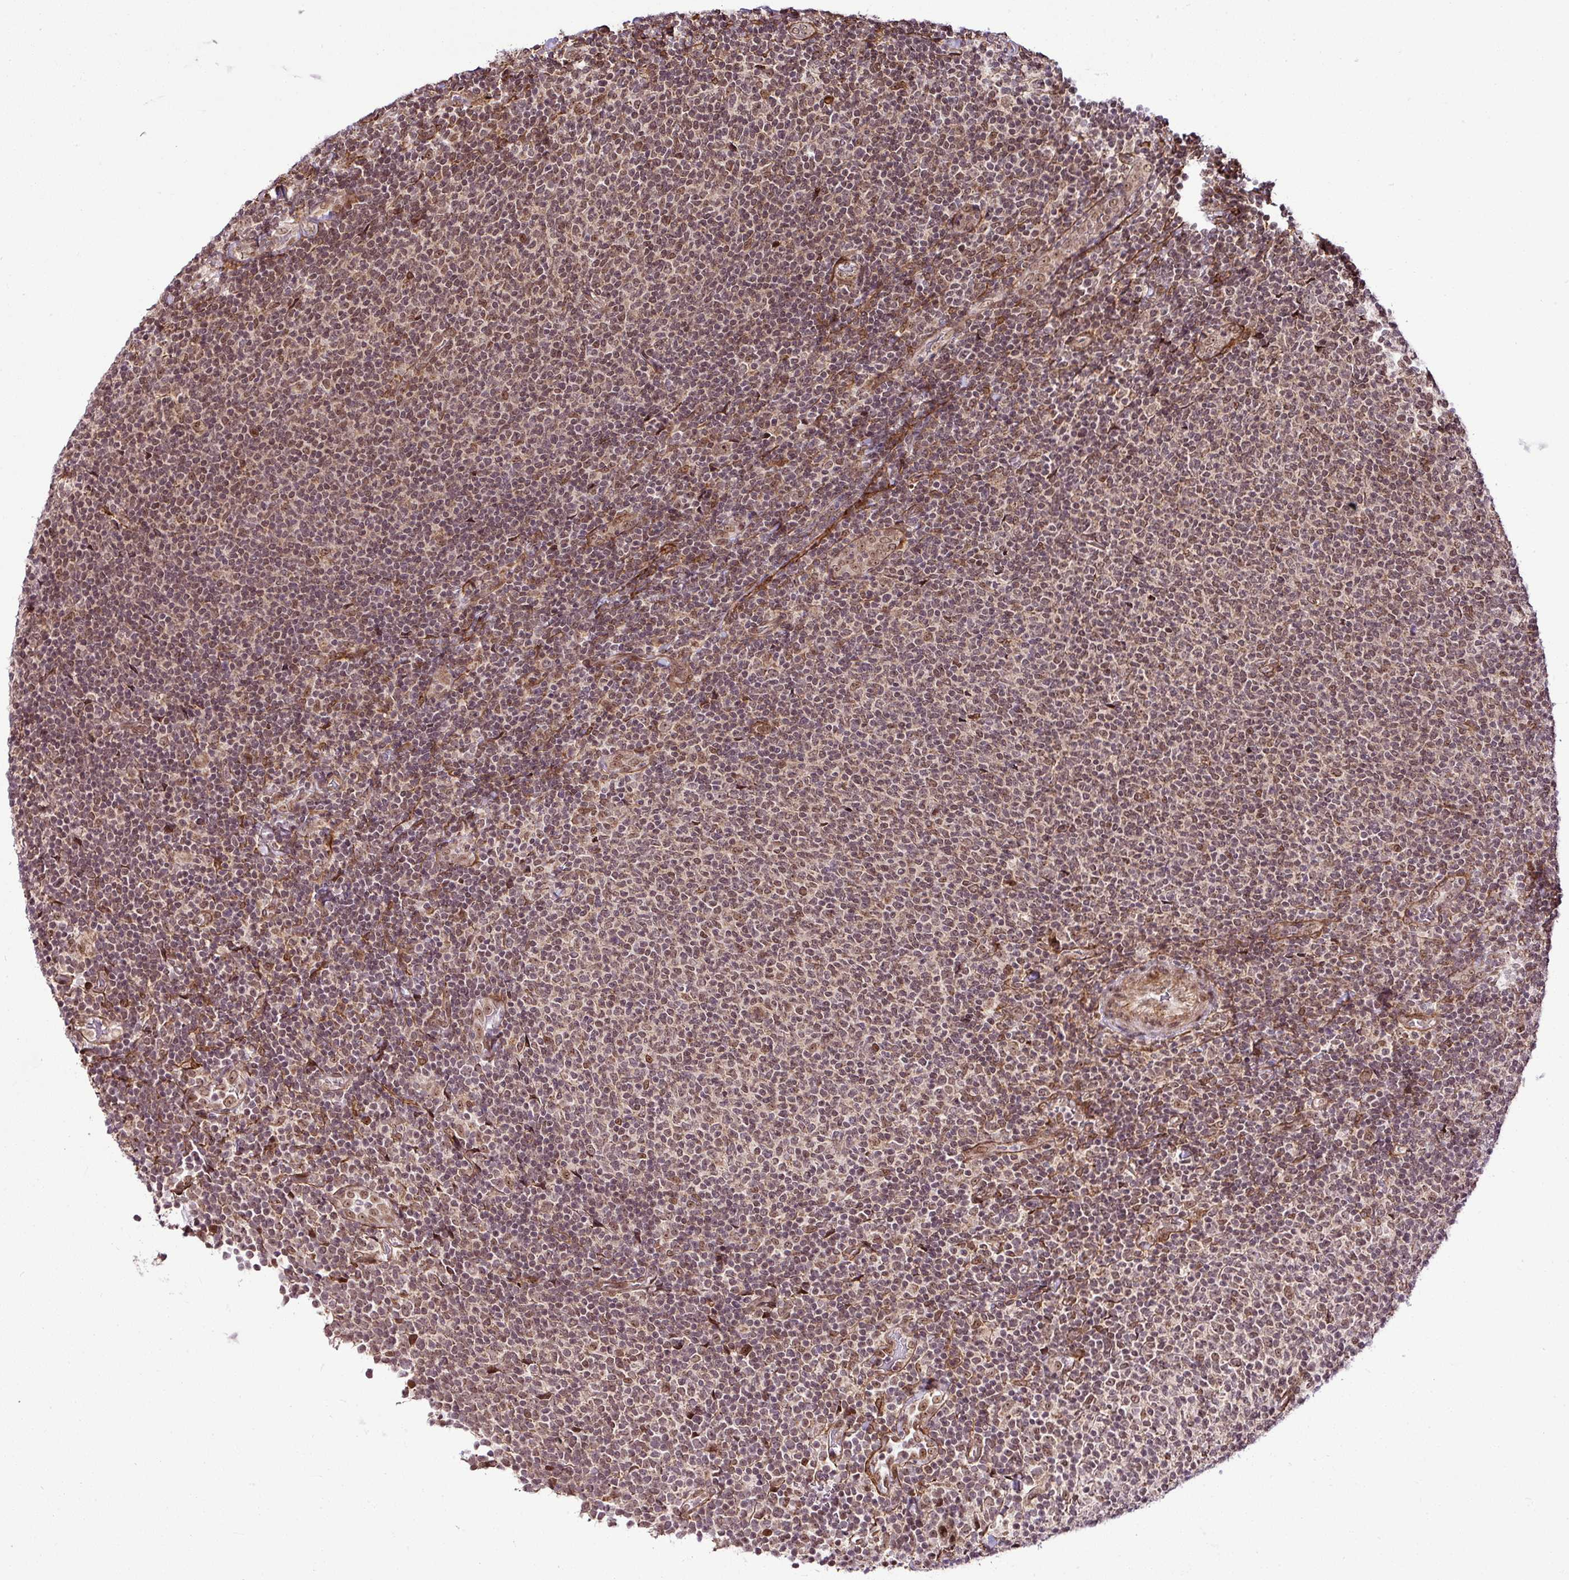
{"staining": {"intensity": "weak", "quantity": "25%-75%", "location": "nuclear"}, "tissue": "lymphoma", "cell_type": "Tumor cells", "image_type": "cancer", "snomed": [{"axis": "morphology", "description": "Malignant lymphoma, non-Hodgkin's type, Low grade"}, {"axis": "topography", "description": "Lymph node"}], "caption": "The histopathology image exhibits a brown stain indicating the presence of a protein in the nuclear of tumor cells in malignant lymphoma, non-Hodgkin's type (low-grade).", "gene": "FAM153A", "patient": {"sex": "male", "age": 52}}